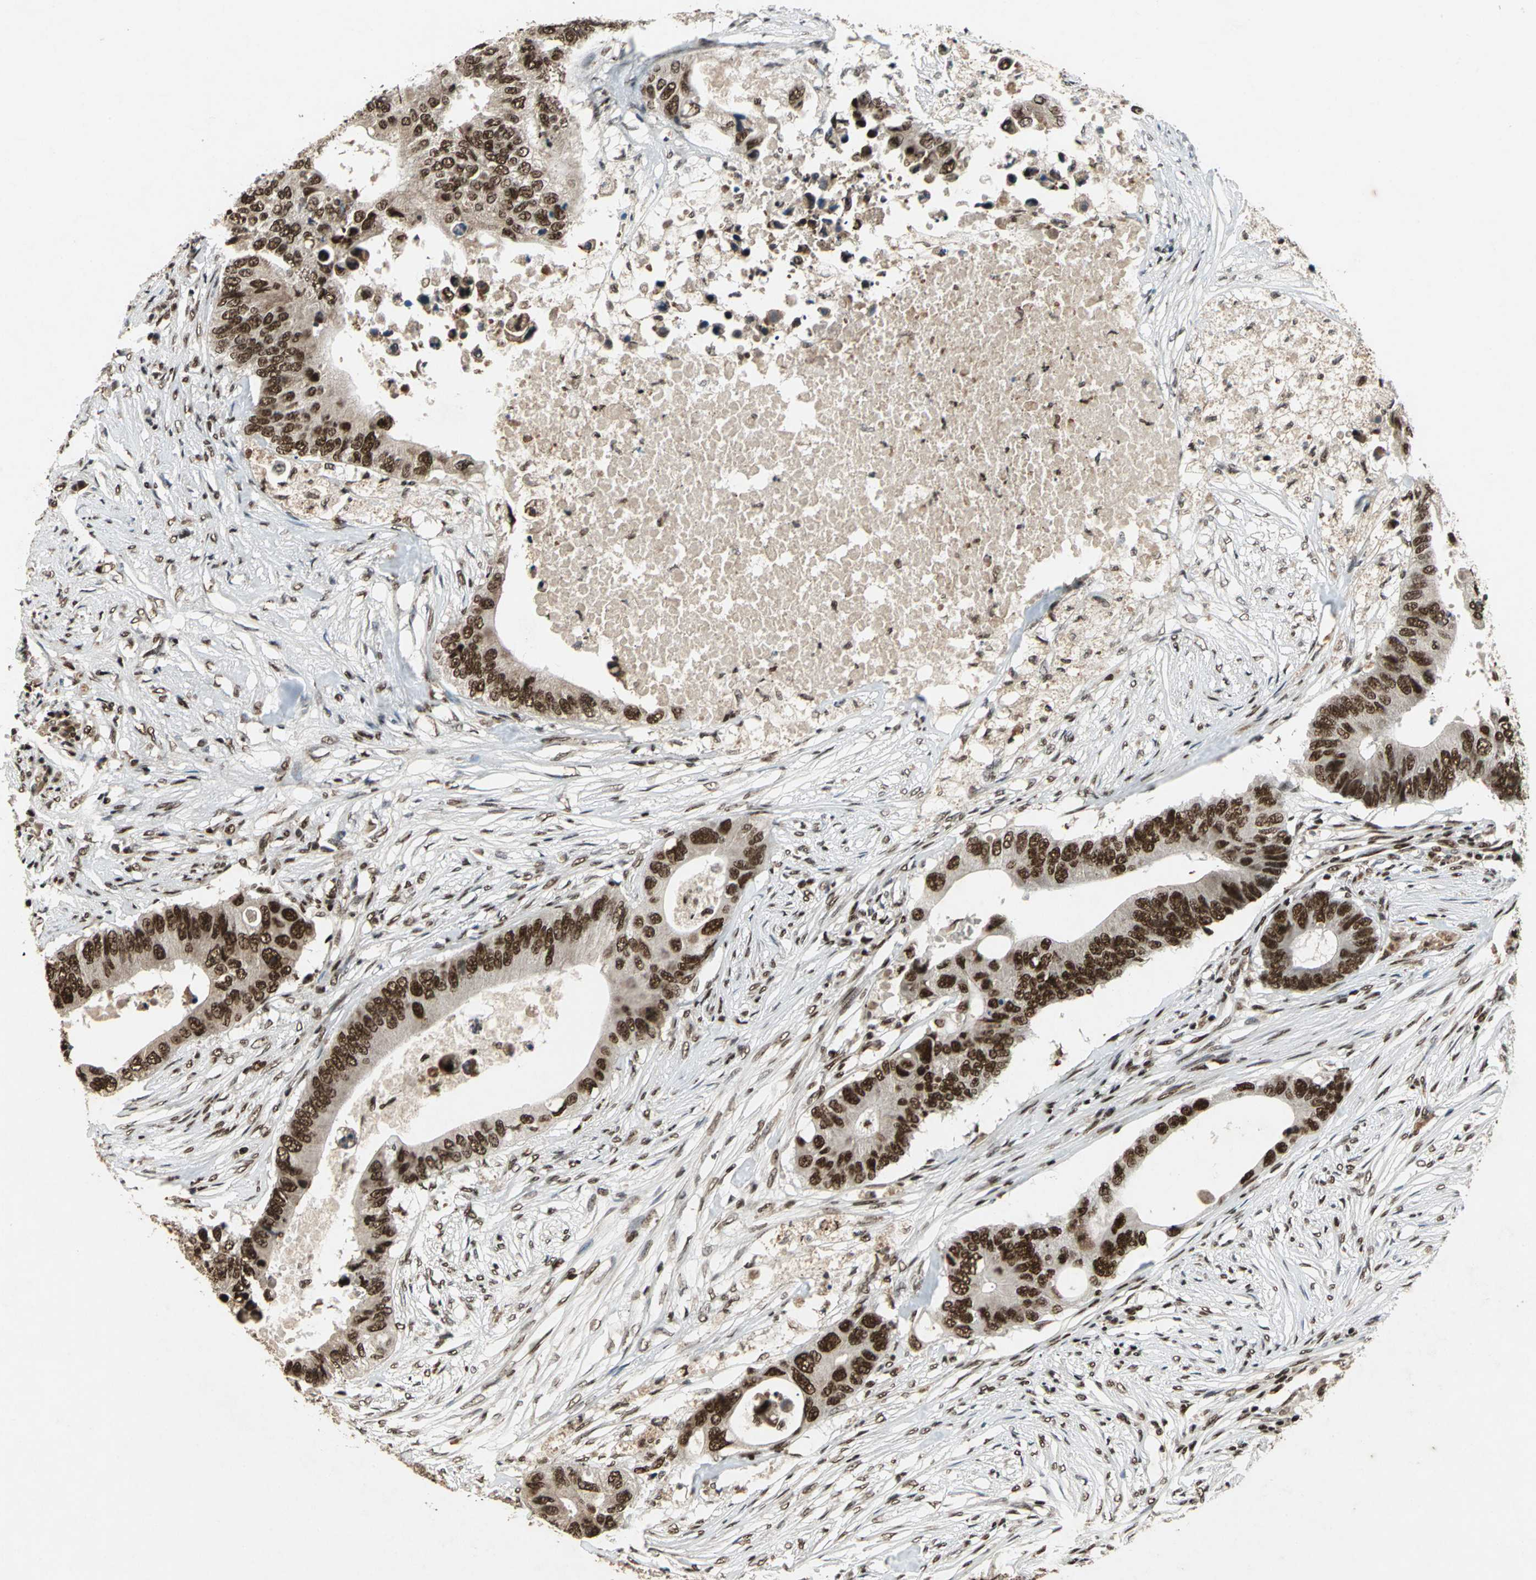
{"staining": {"intensity": "strong", "quantity": ">75%", "location": "nuclear"}, "tissue": "colorectal cancer", "cell_type": "Tumor cells", "image_type": "cancer", "snomed": [{"axis": "morphology", "description": "Adenocarcinoma, NOS"}, {"axis": "topography", "description": "Colon"}], "caption": "A micrograph of colorectal adenocarcinoma stained for a protein shows strong nuclear brown staining in tumor cells. Ihc stains the protein in brown and the nuclei are stained blue.", "gene": "MTA2", "patient": {"sex": "male", "age": 71}}